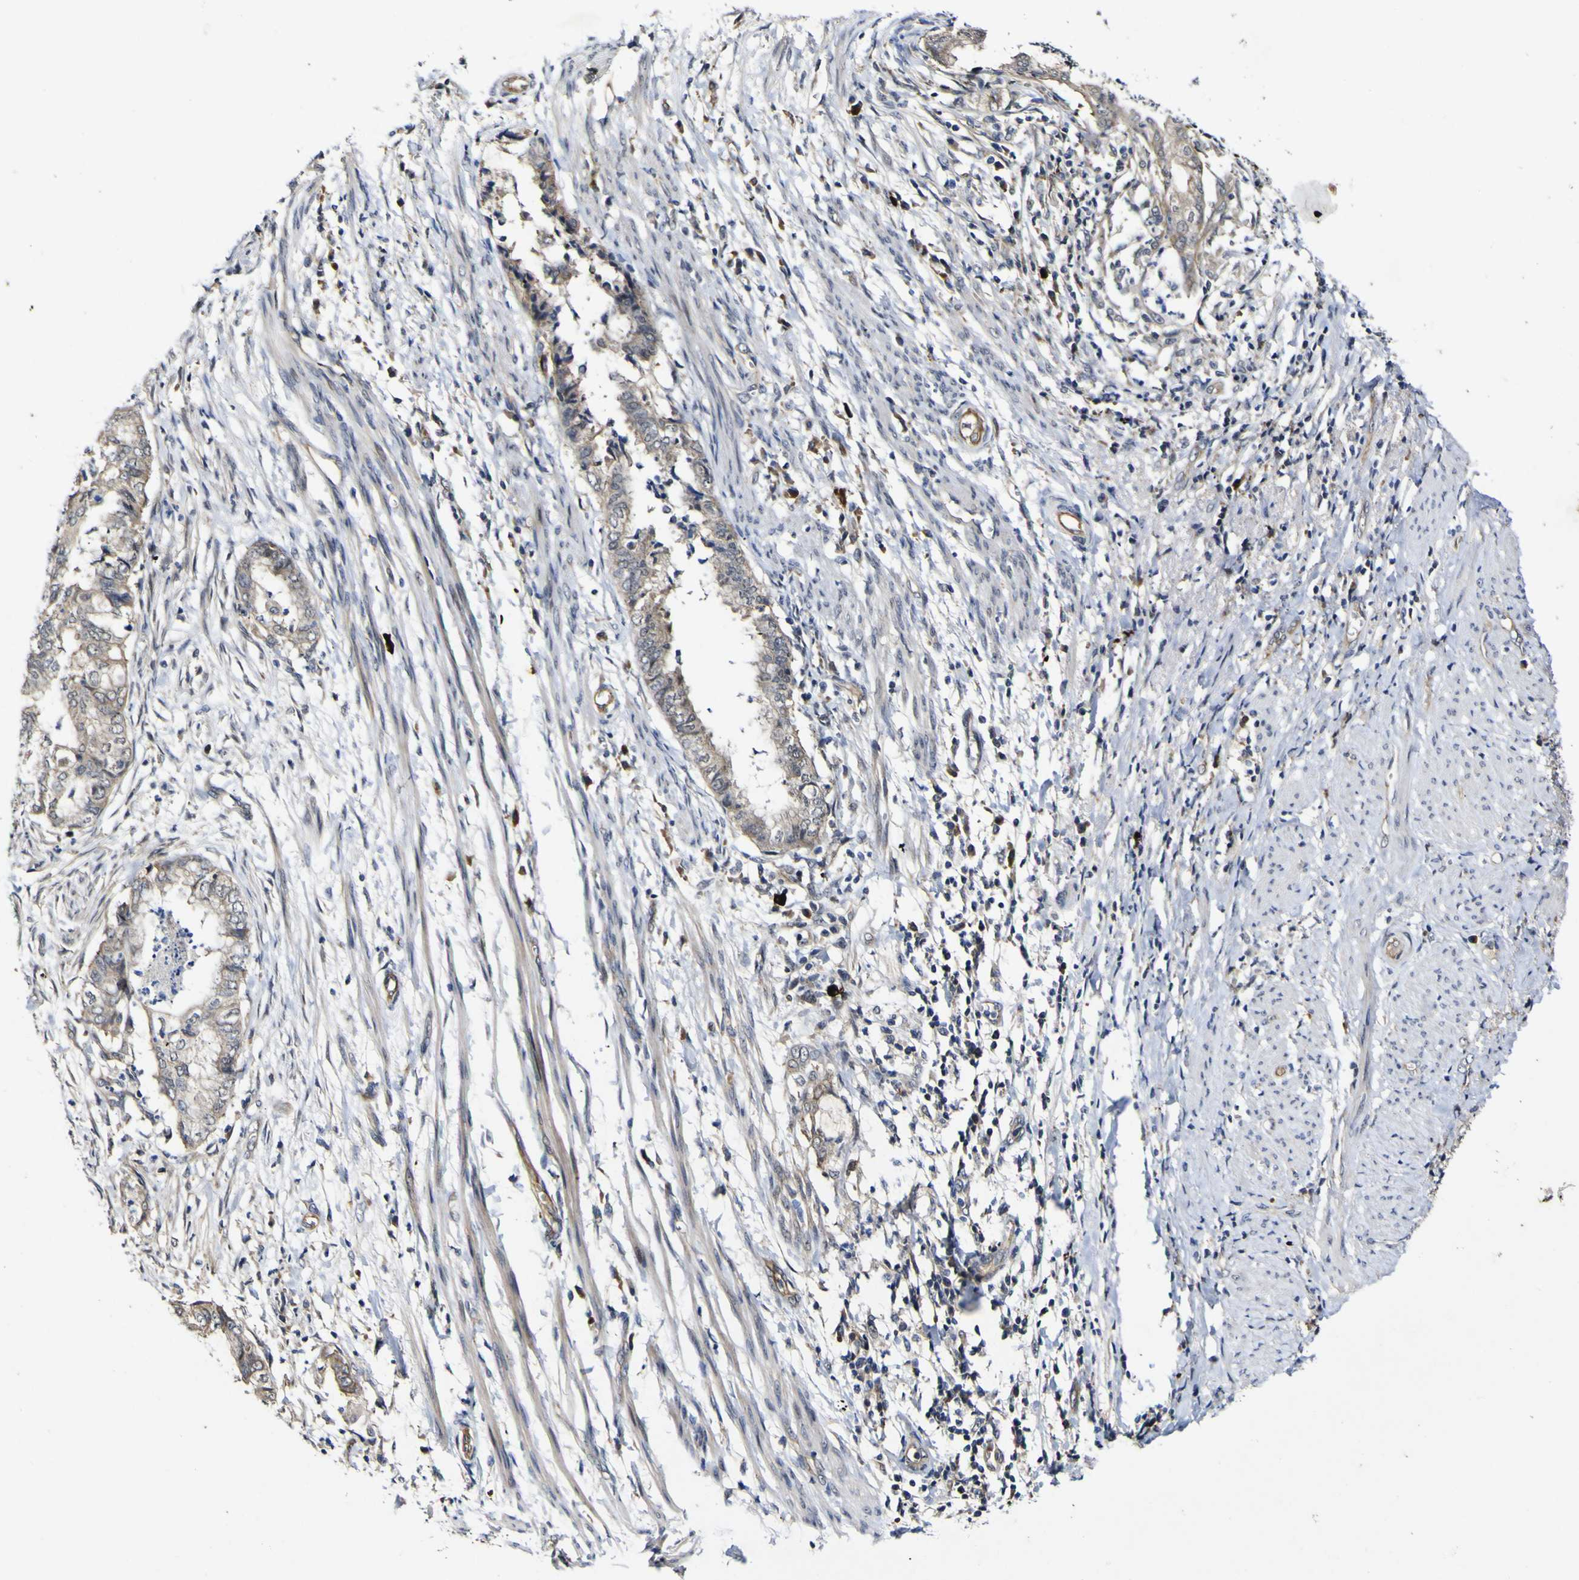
{"staining": {"intensity": "weak", "quantity": "<25%", "location": "cytoplasmic/membranous"}, "tissue": "endometrial cancer", "cell_type": "Tumor cells", "image_type": "cancer", "snomed": [{"axis": "morphology", "description": "Necrosis, NOS"}, {"axis": "morphology", "description": "Adenocarcinoma, NOS"}, {"axis": "topography", "description": "Endometrium"}], "caption": "Human endometrial adenocarcinoma stained for a protein using immunohistochemistry demonstrates no positivity in tumor cells.", "gene": "CCL2", "patient": {"sex": "female", "age": 79}}